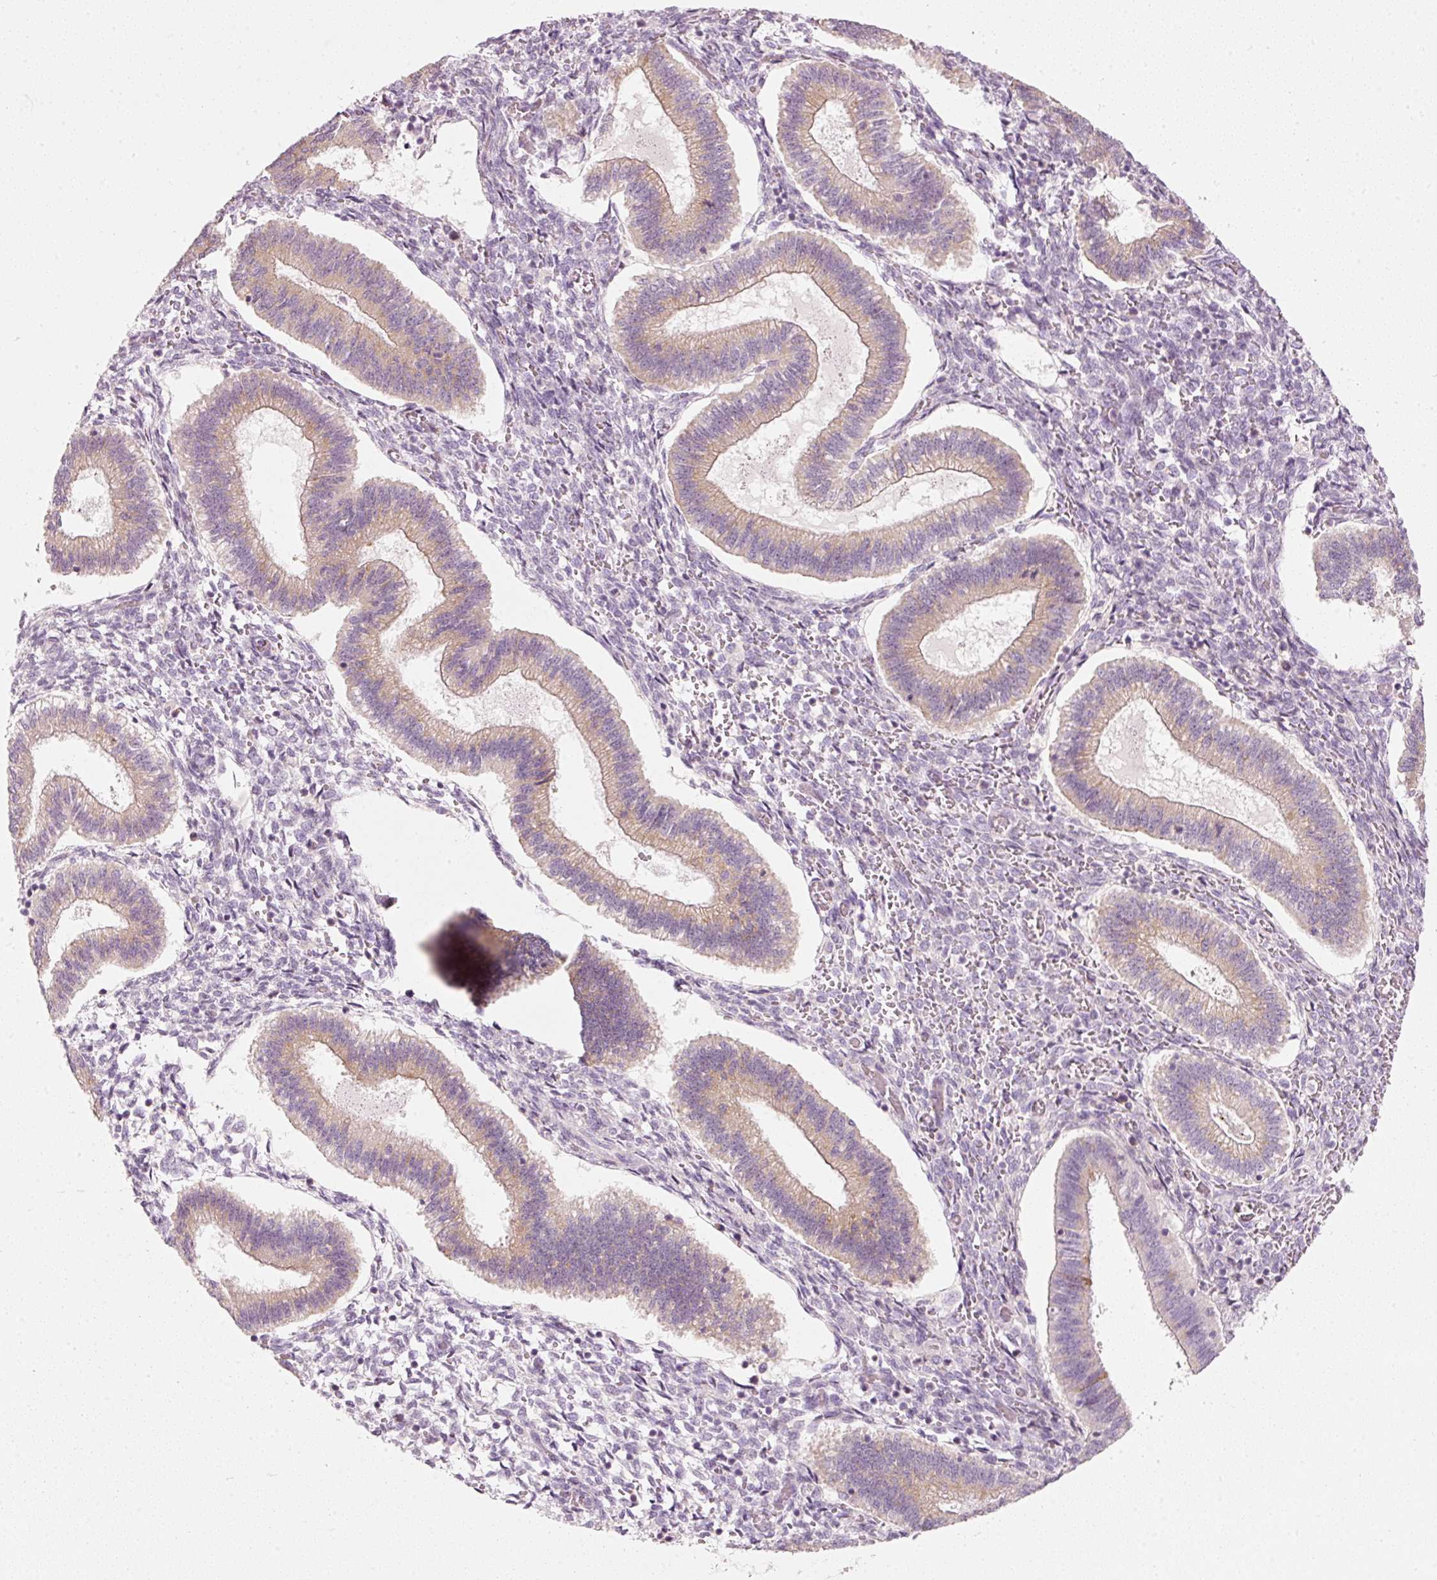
{"staining": {"intensity": "negative", "quantity": "none", "location": "none"}, "tissue": "endometrium", "cell_type": "Cells in endometrial stroma", "image_type": "normal", "snomed": [{"axis": "morphology", "description": "Normal tissue, NOS"}, {"axis": "topography", "description": "Endometrium"}], "caption": "Human endometrium stained for a protein using immunohistochemistry demonstrates no positivity in cells in endometrial stroma.", "gene": "SLC20A1", "patient": {"sex": "female", "age": 25}}